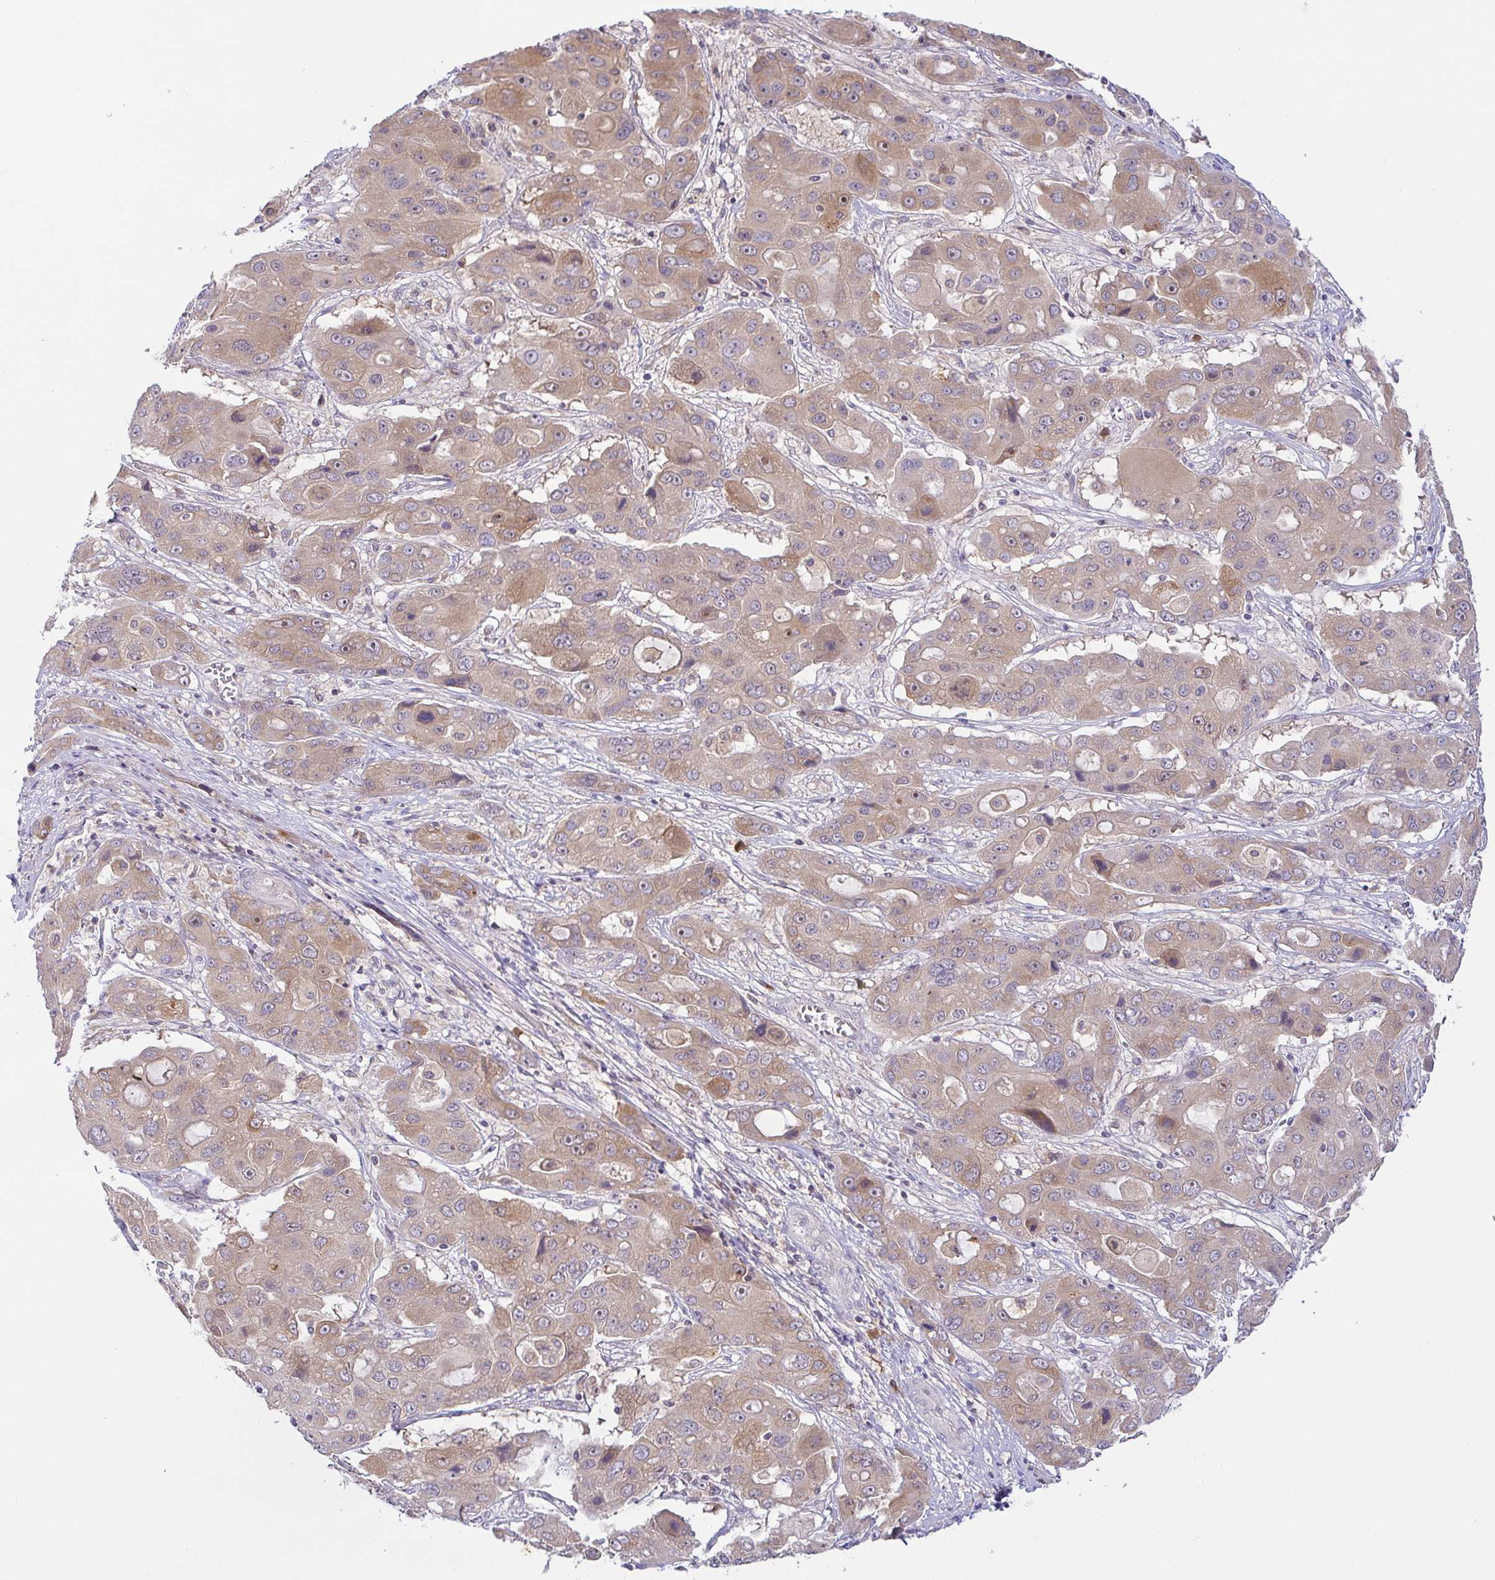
{"staining": {"intensity": "weak", "quantity": ">75%", "location": "cytoplasmic/membranous"}, "tissue": "liver cancer", "cell_type": "Tumor cells", "image_type": "cancer", "snomed": [{"axis": "morphology", "description": "Cholangiocarcinoma"}, {"axis": "topography", "description": "Liver"}], "caption": "An IHC photomicrograph of neoplastic tissue is shown. Protein staining in brown highlights weak cytoplasmic/membranous positivity in liver cholangiocarcinoma within tumor cells.", "gene": "DERL2", "patient": {"sex": "male", "age": 67}}